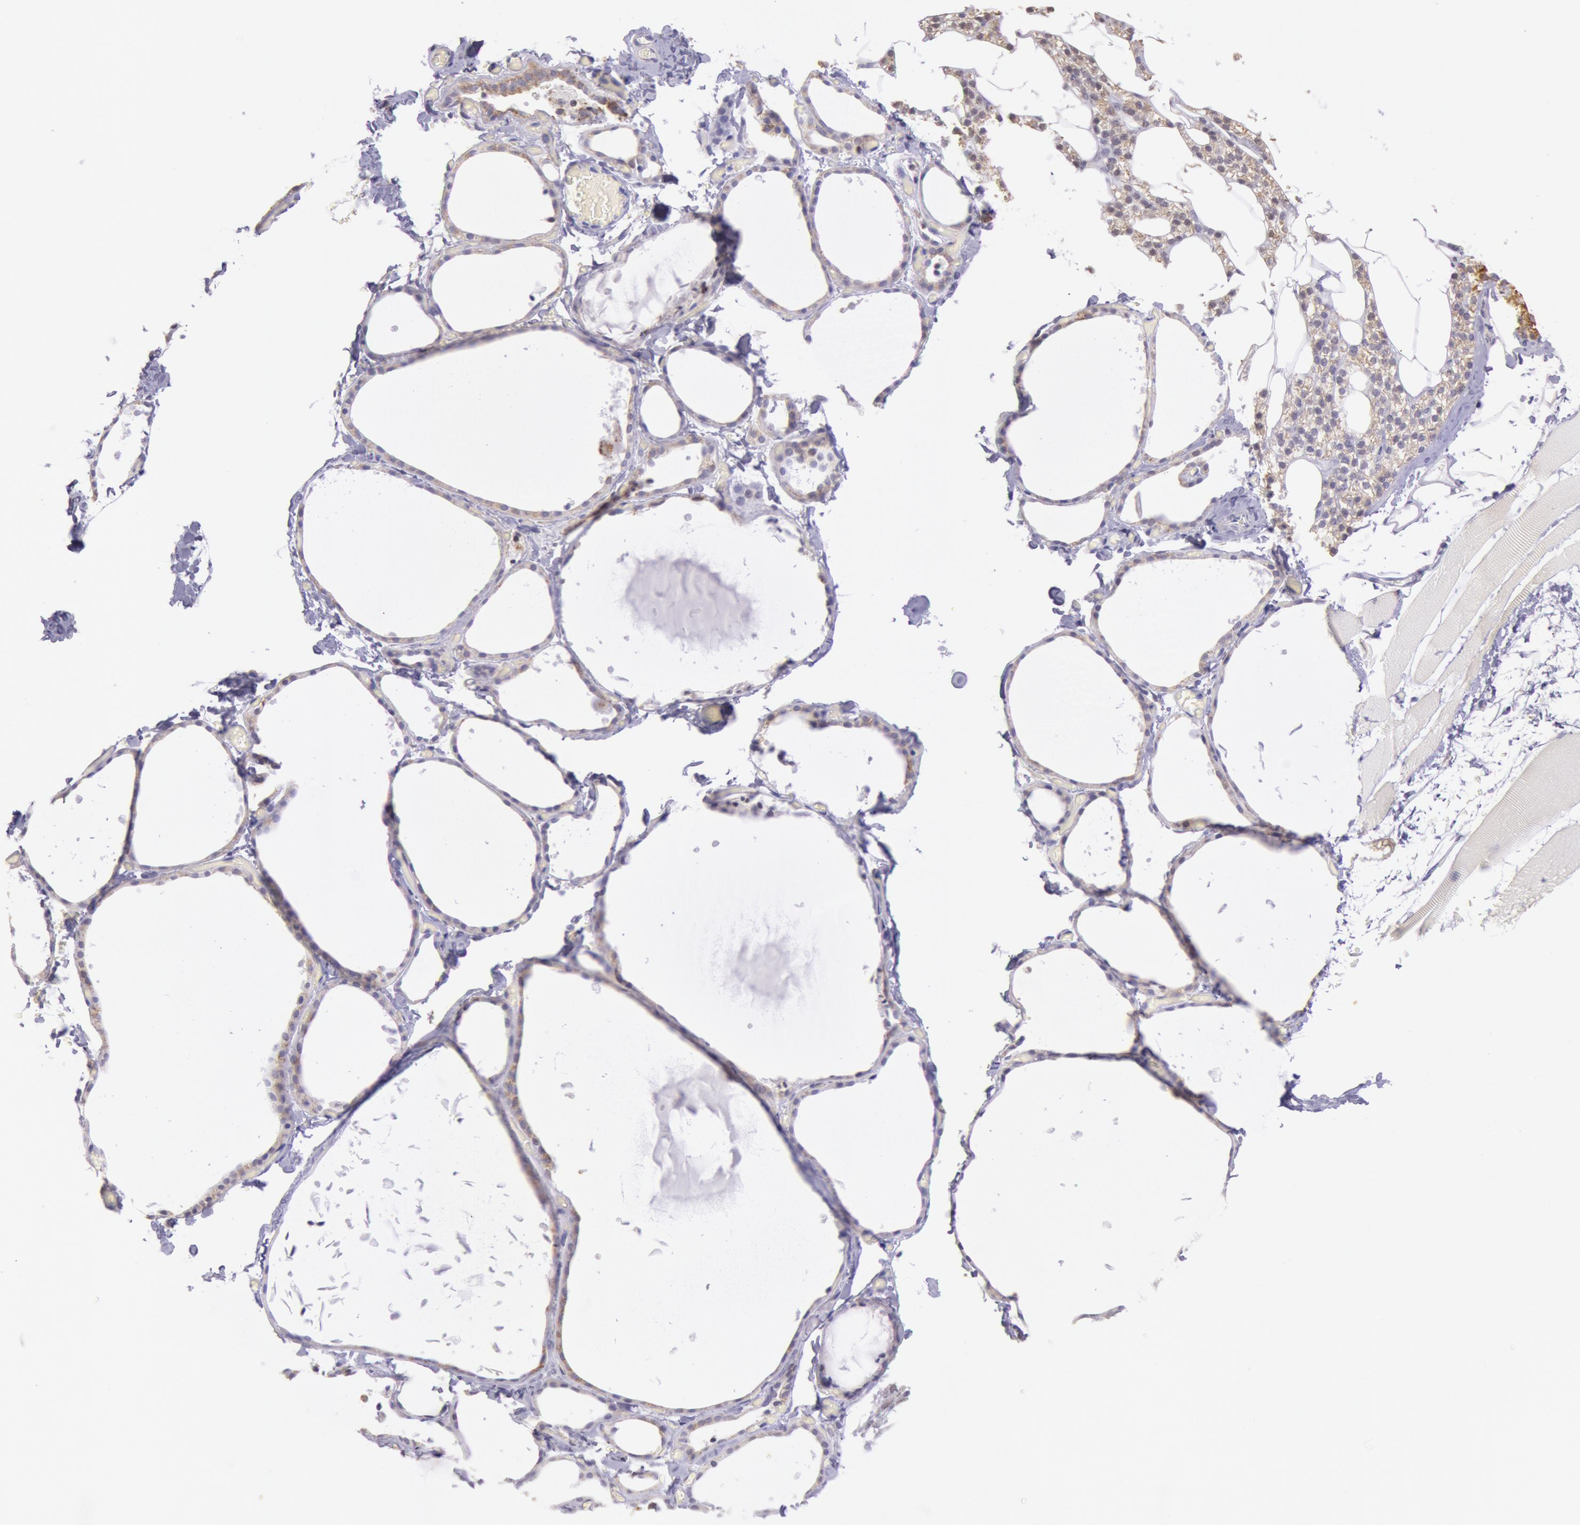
{"staining": {"intensity": "moderate", "quantity": ">75%", "location": "cytoplasmic/membranous"}, "tissue": "thyroid gland", "cell_type": "Glandular cells", "image_type": "normal", "snomed": [{"axis": "morphology", "description": "Normal tissue, NOS"}, {"axis": "topography", "description": "Thyroid gland"}], "caption": "A micrograph showing moderate cytoplasmic/membranous staining in approximately >75% of glandular cells in benign thyroid gland, as visualized by brown immunohistochemical staining.", "gene": "FRMD6", "patient": {"sex": "female", "age": 22}}